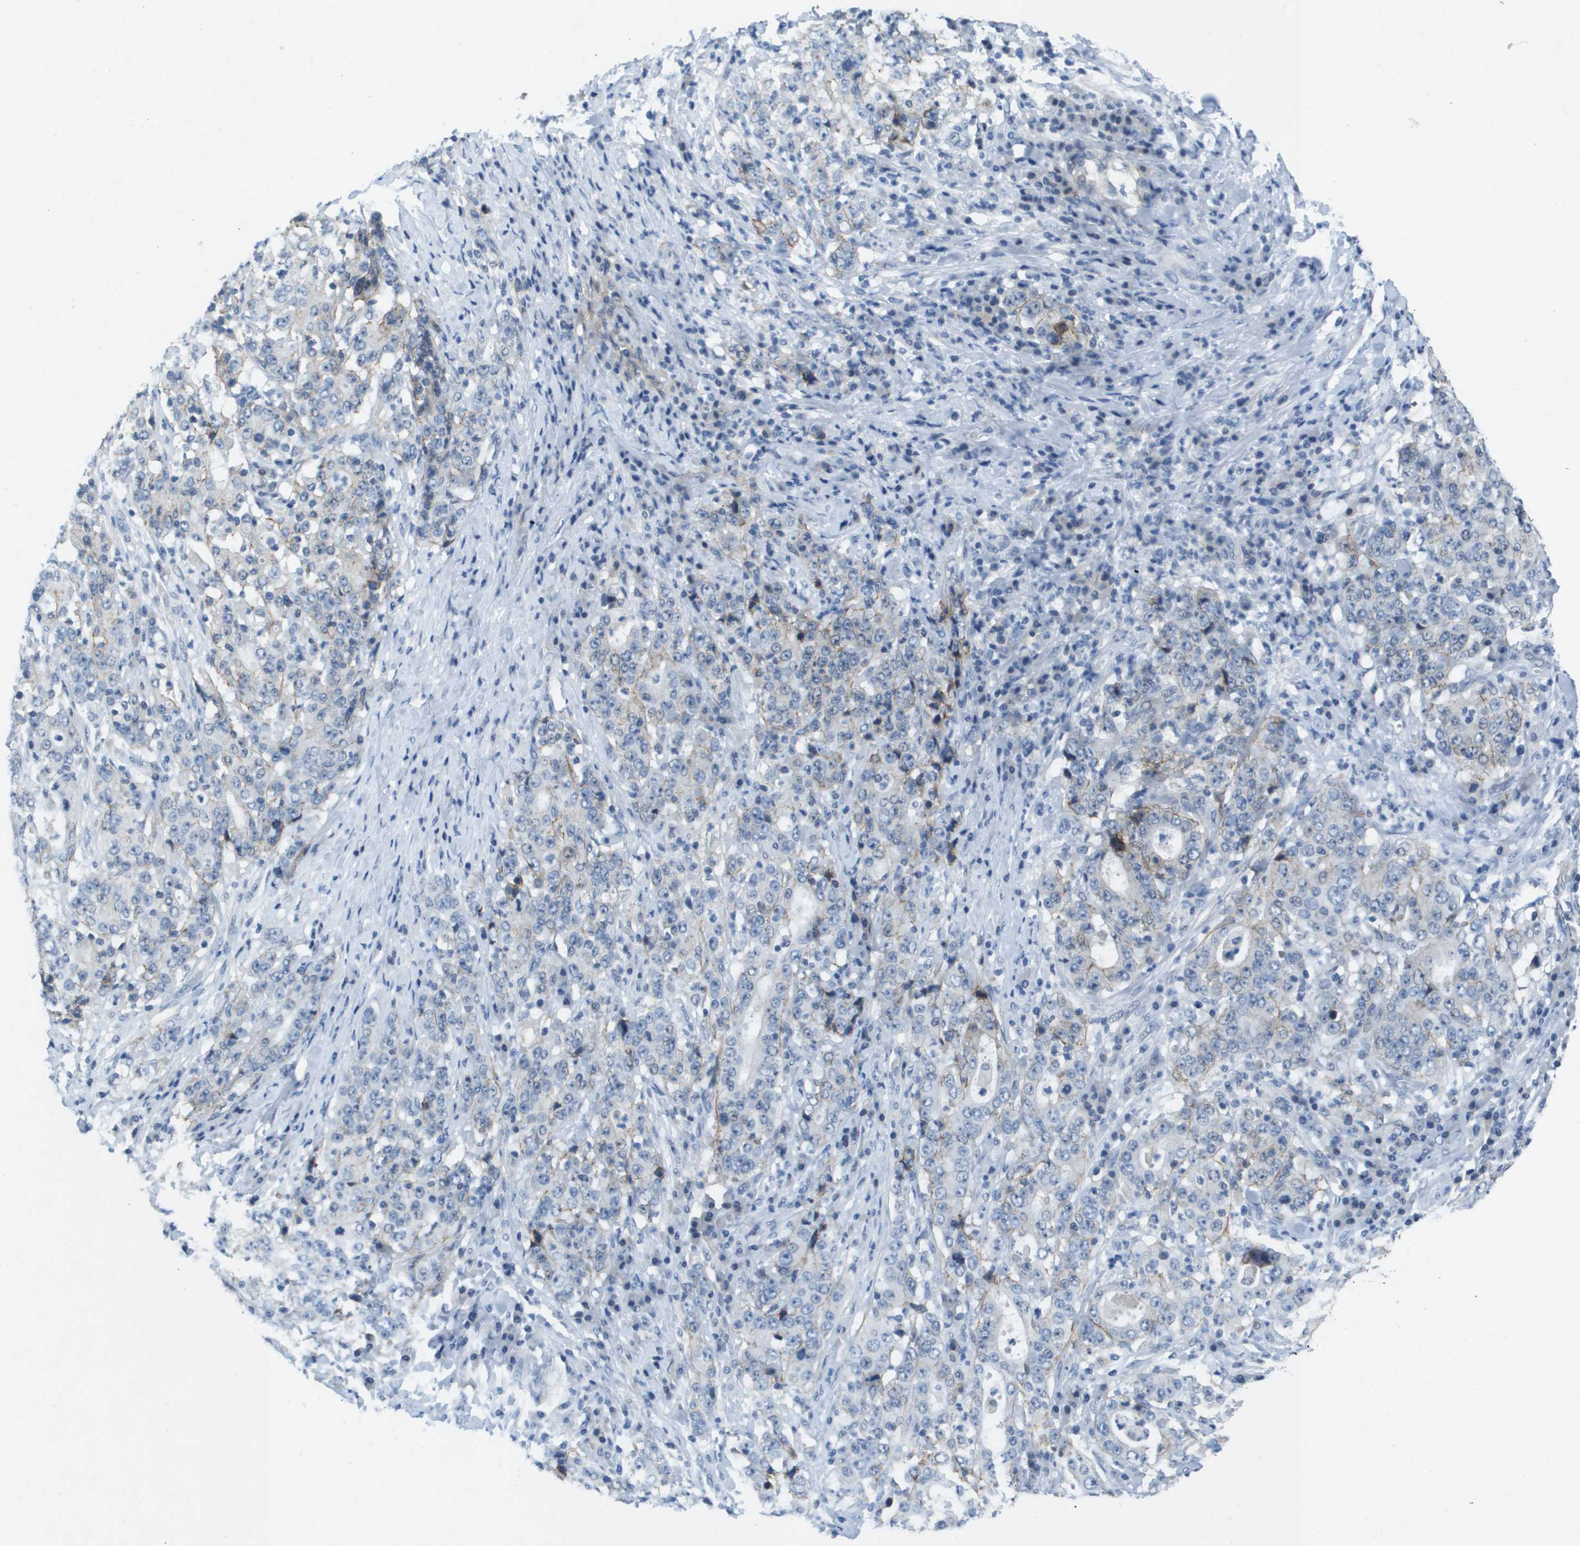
{"staining": {"intensity": "moderate", "quantity": "<25%", "location": "cytoplasmic/membranous"}, "tissue": "stomach cancer", "cell_type": "Tumor cells", "image_type": "cancer", "snomed": [{"axis": "morphology", "description": "Normal tissue, NOS"}, {"axis": "morphology", "description": "Adenocarcinoma, NOS"}, {"axis": "topography", "description": "Stomach, upper"}, {"axis": "topography", "description": "Stomach"}], "caption": "IHC micrograph of neoplastic tissue: stomach cancer stained using immunohistochemistry (IHC) reveals low levels of moderate protein expression localized specifically in the cytoplasmic/membranous of tumor cells, appearing as a cytoplasmic/membranous brown color.", "gene": "ITGA6", "patient": {"sex": "male", "age": 59}}